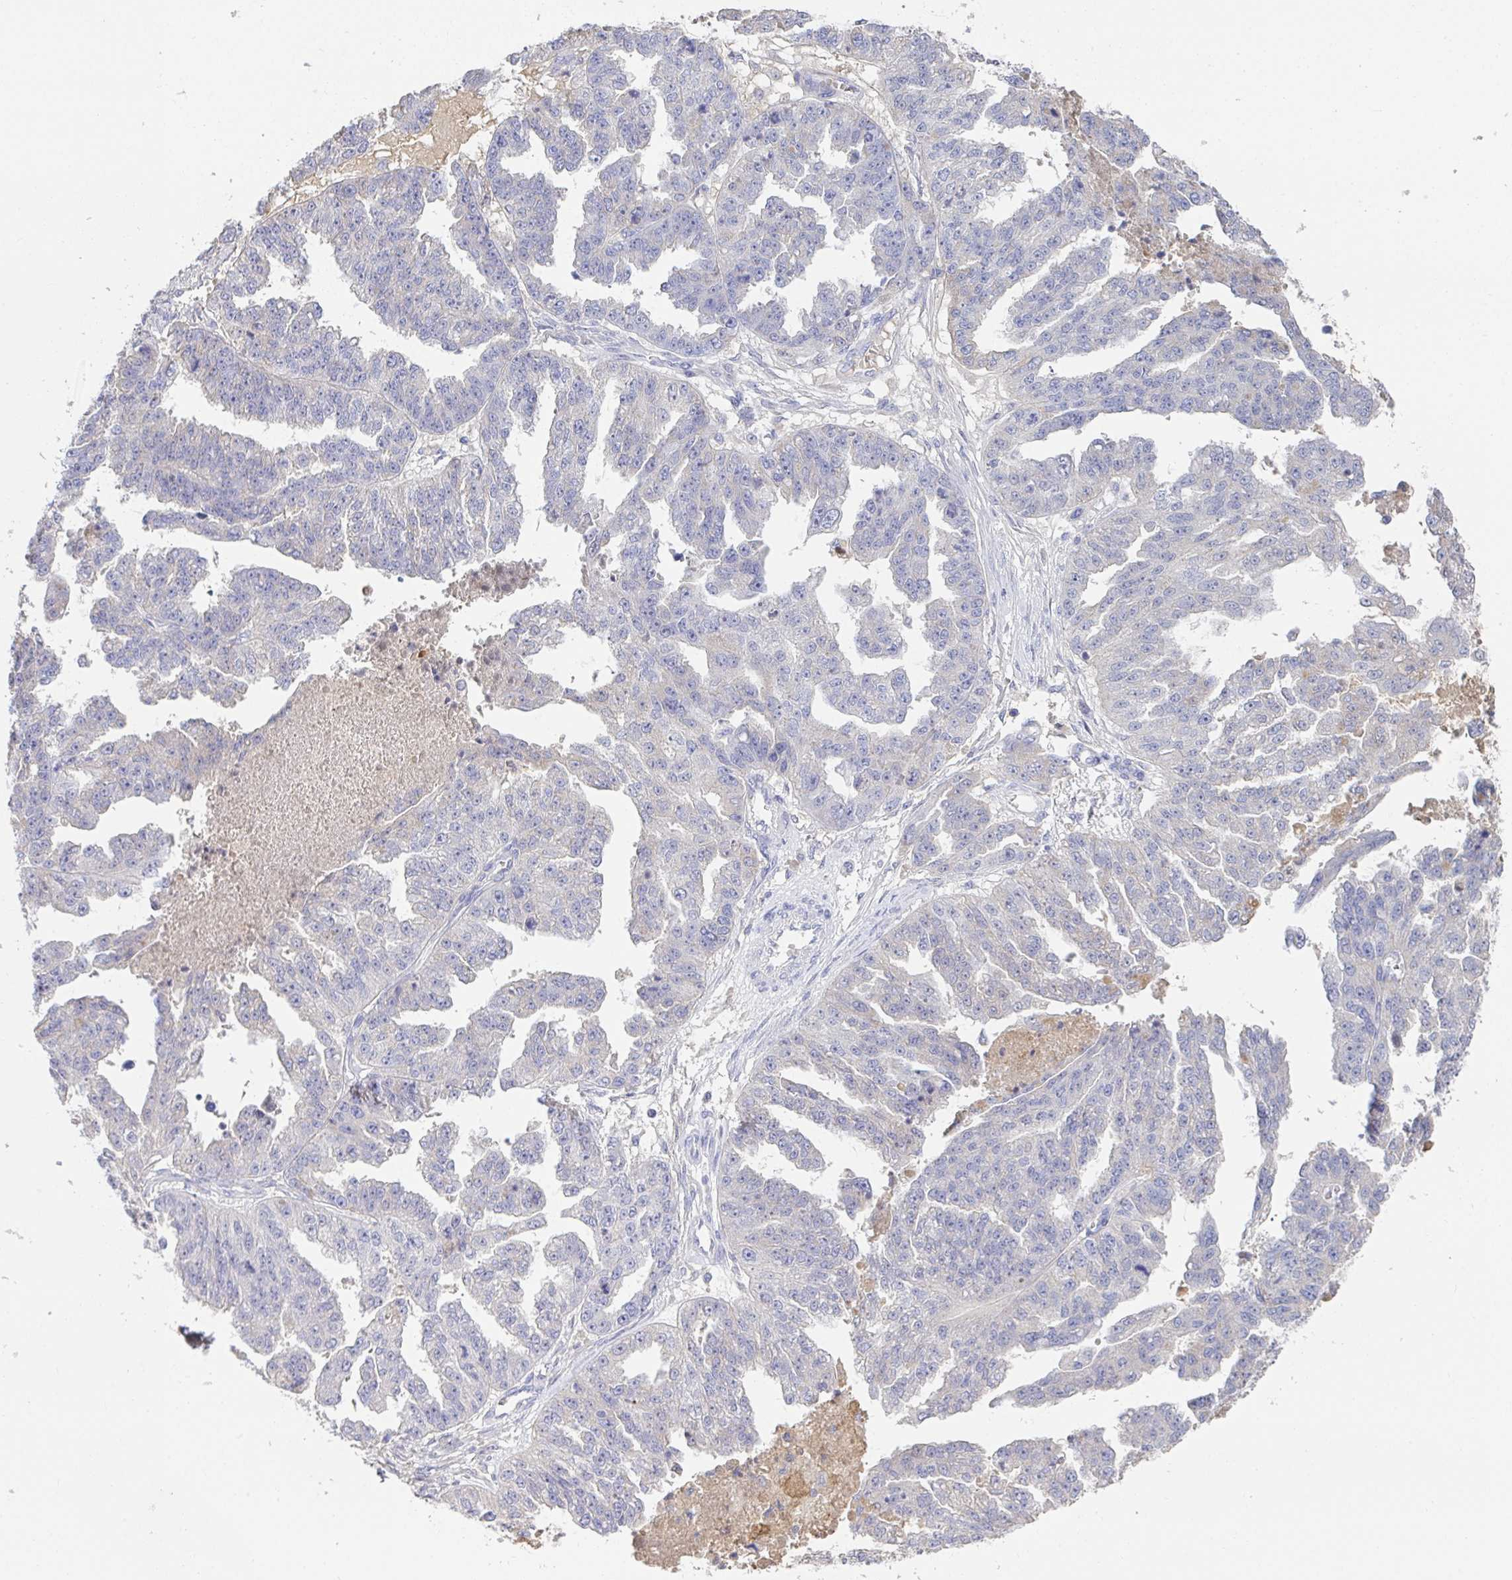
{"staining": {"intensity": "negative", "quantity": "none", "location": "none"}, "tissue": "ovarian cancer", "cell_type": "Tumor cells", "image_type": "cancer", "snomed": [{"axis": "morphology", "description": "Cystadenocarcinoma, serous, NOS"}, {"axis": "topography", "description": "Ovary"}], "caption": "Serous cystadenocarcinoma (ovarian) was stained to show a protein in brown. There is no significant expression in tumor cells.", "gene": "ANO5", "patient": {"sex": "female", "age": 58}}